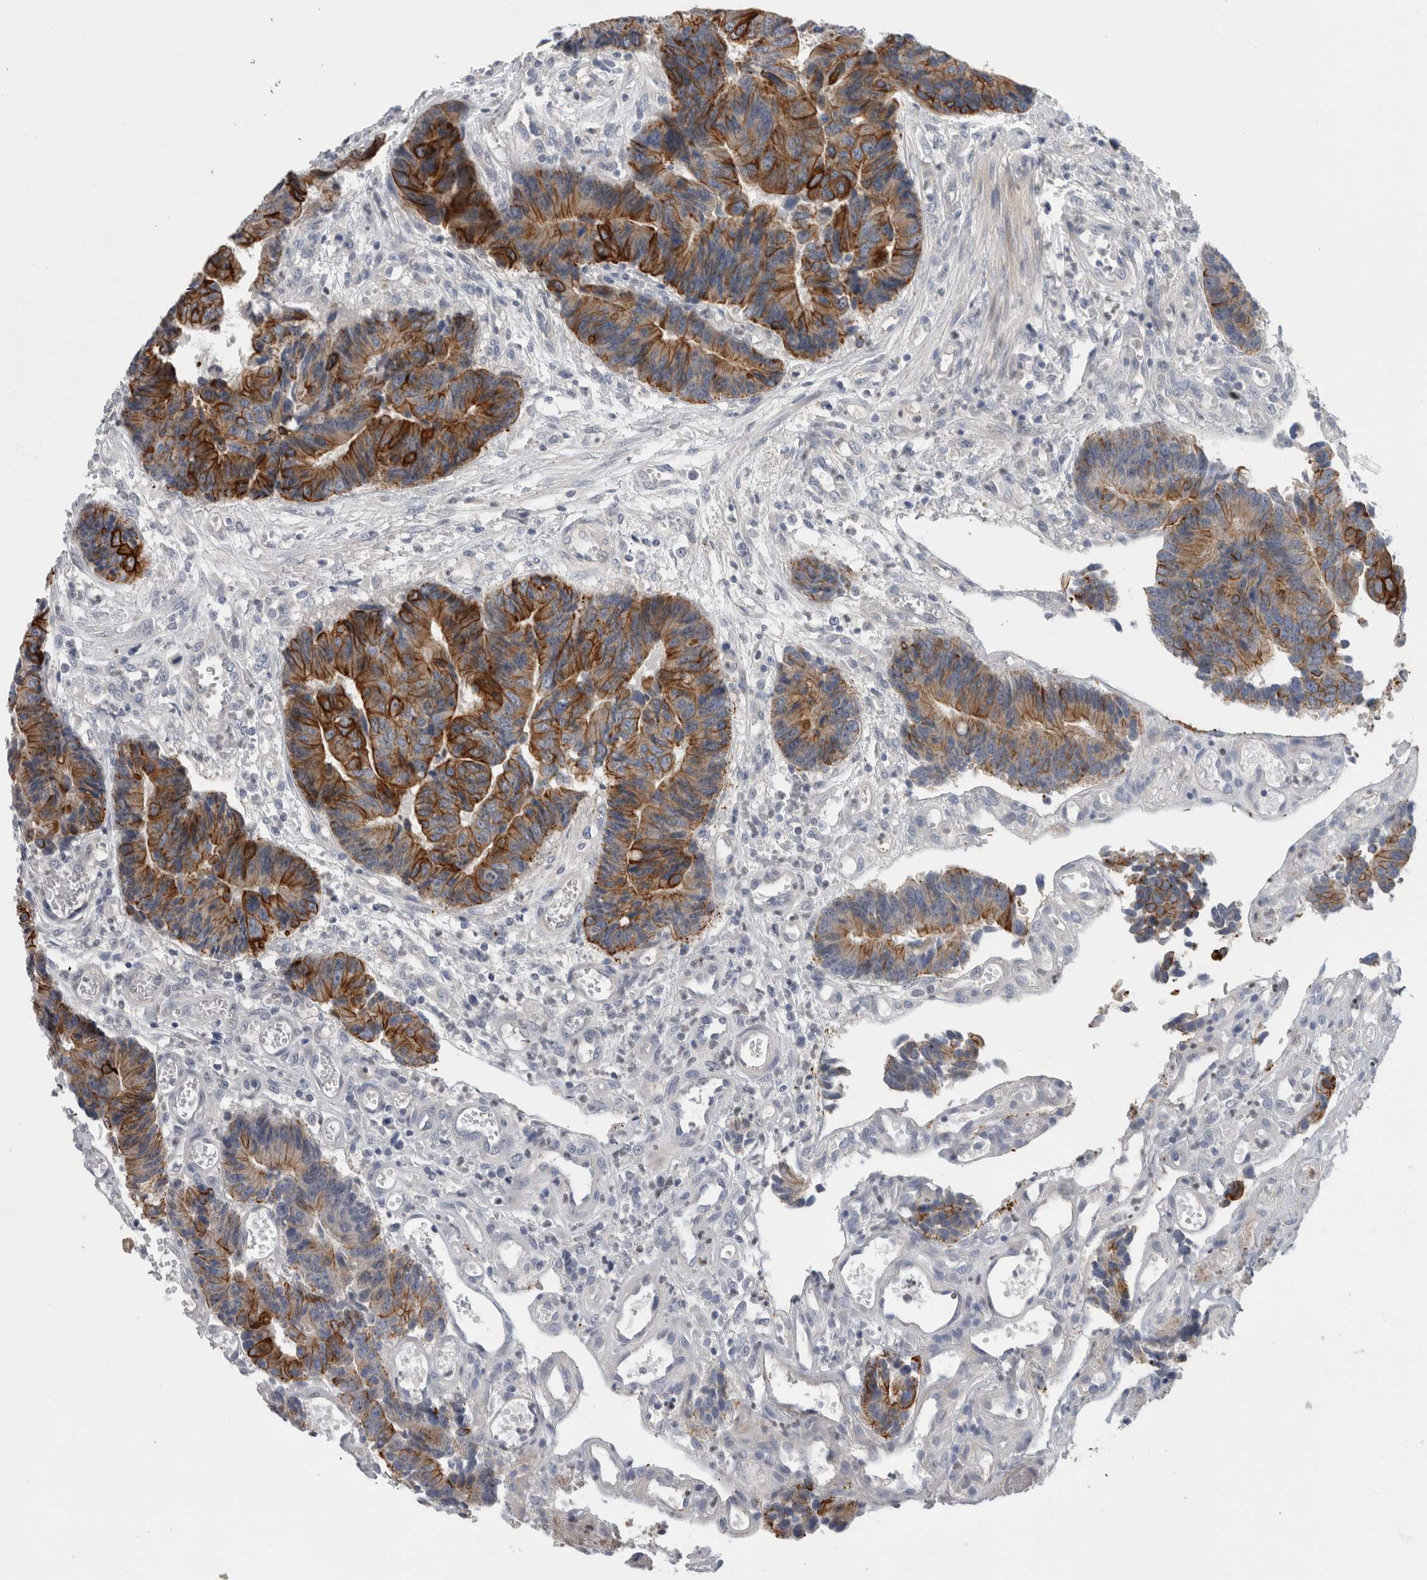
{"staining": {"intensity": "moderate", "quantity": ">75%", "location": "cytoplasmic/membranous"}, "tissue": "colorectal cancer", "cell_type": "Tumor cells", "image_type": "cancer", "snomed": [{"axis": "morphology", "description": "Adenocarcinoma, NOS"}, {"axis": "topography", "description": "Rectum"}], "caption": "Human colorectal cancer stained with a protein marker shows moderate staining in tumor cells.", "gene": "SLC20A2", "patient": {"sex": "male", "age": 84}}